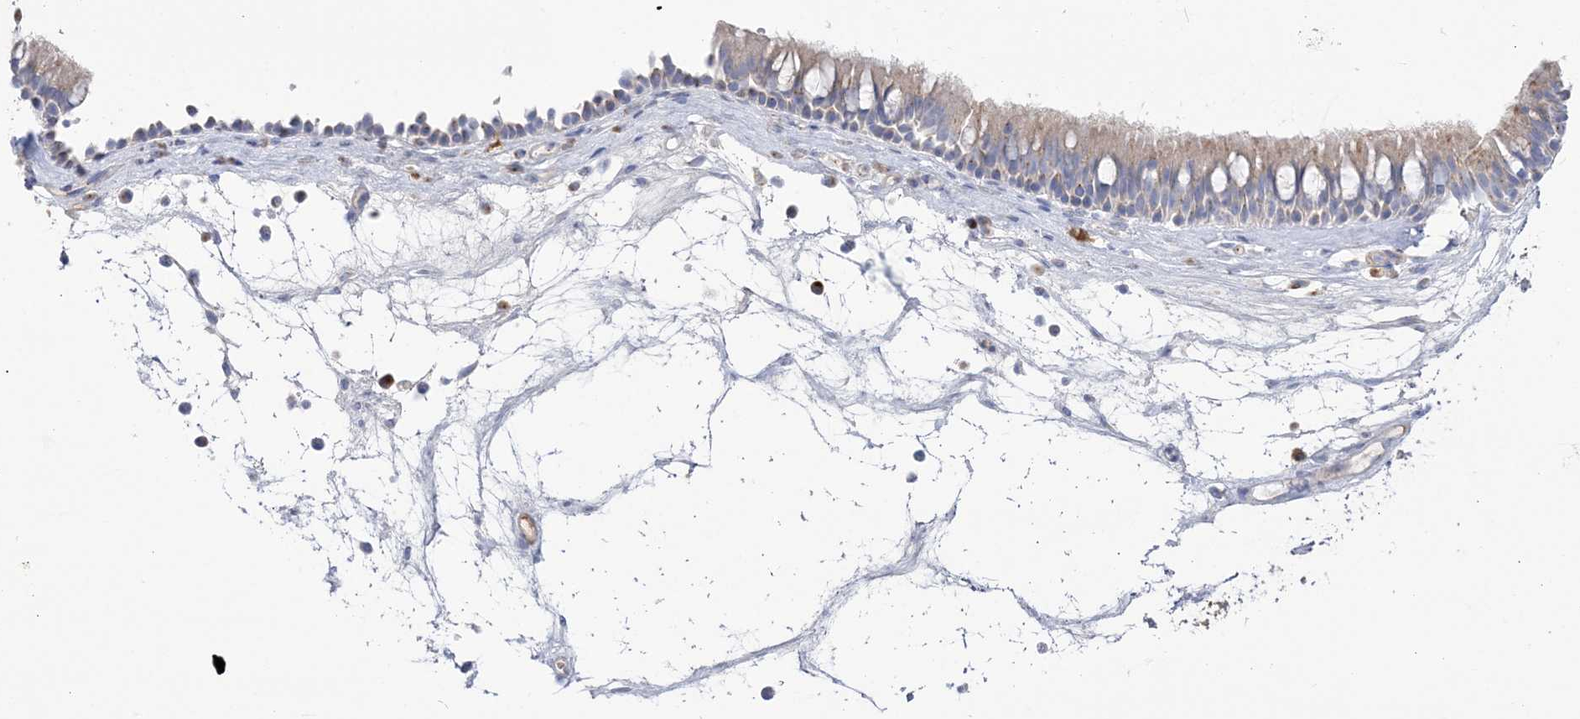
{"staining": {"intensity": "negative", "quantity": "none", "location": "none"}, "tissue": "nasopharynx", "cell_type": "Respiratory epithelial cells", "image_type": "normal", "snomed": [{"axis": "morphology", "description": "Normal tissue, NOS"}, {"axis": "morphology", "description": "Inflammation, NOS"}, {"axis": "morphology", "description": "Malignant melanoma, Metastatic site"}, {"axis": "topography", "description": "Nasopharynx"}], "caption": "Nasopharynx was stained to show a protein in brown. There is no significant staining in respiratory epithelial cells. (DAB immunohistochemistry (IHC) with hematoxylin counter stain).", "gene": "SEMA3D", "patient": {"sex": "male", "age": 70}}